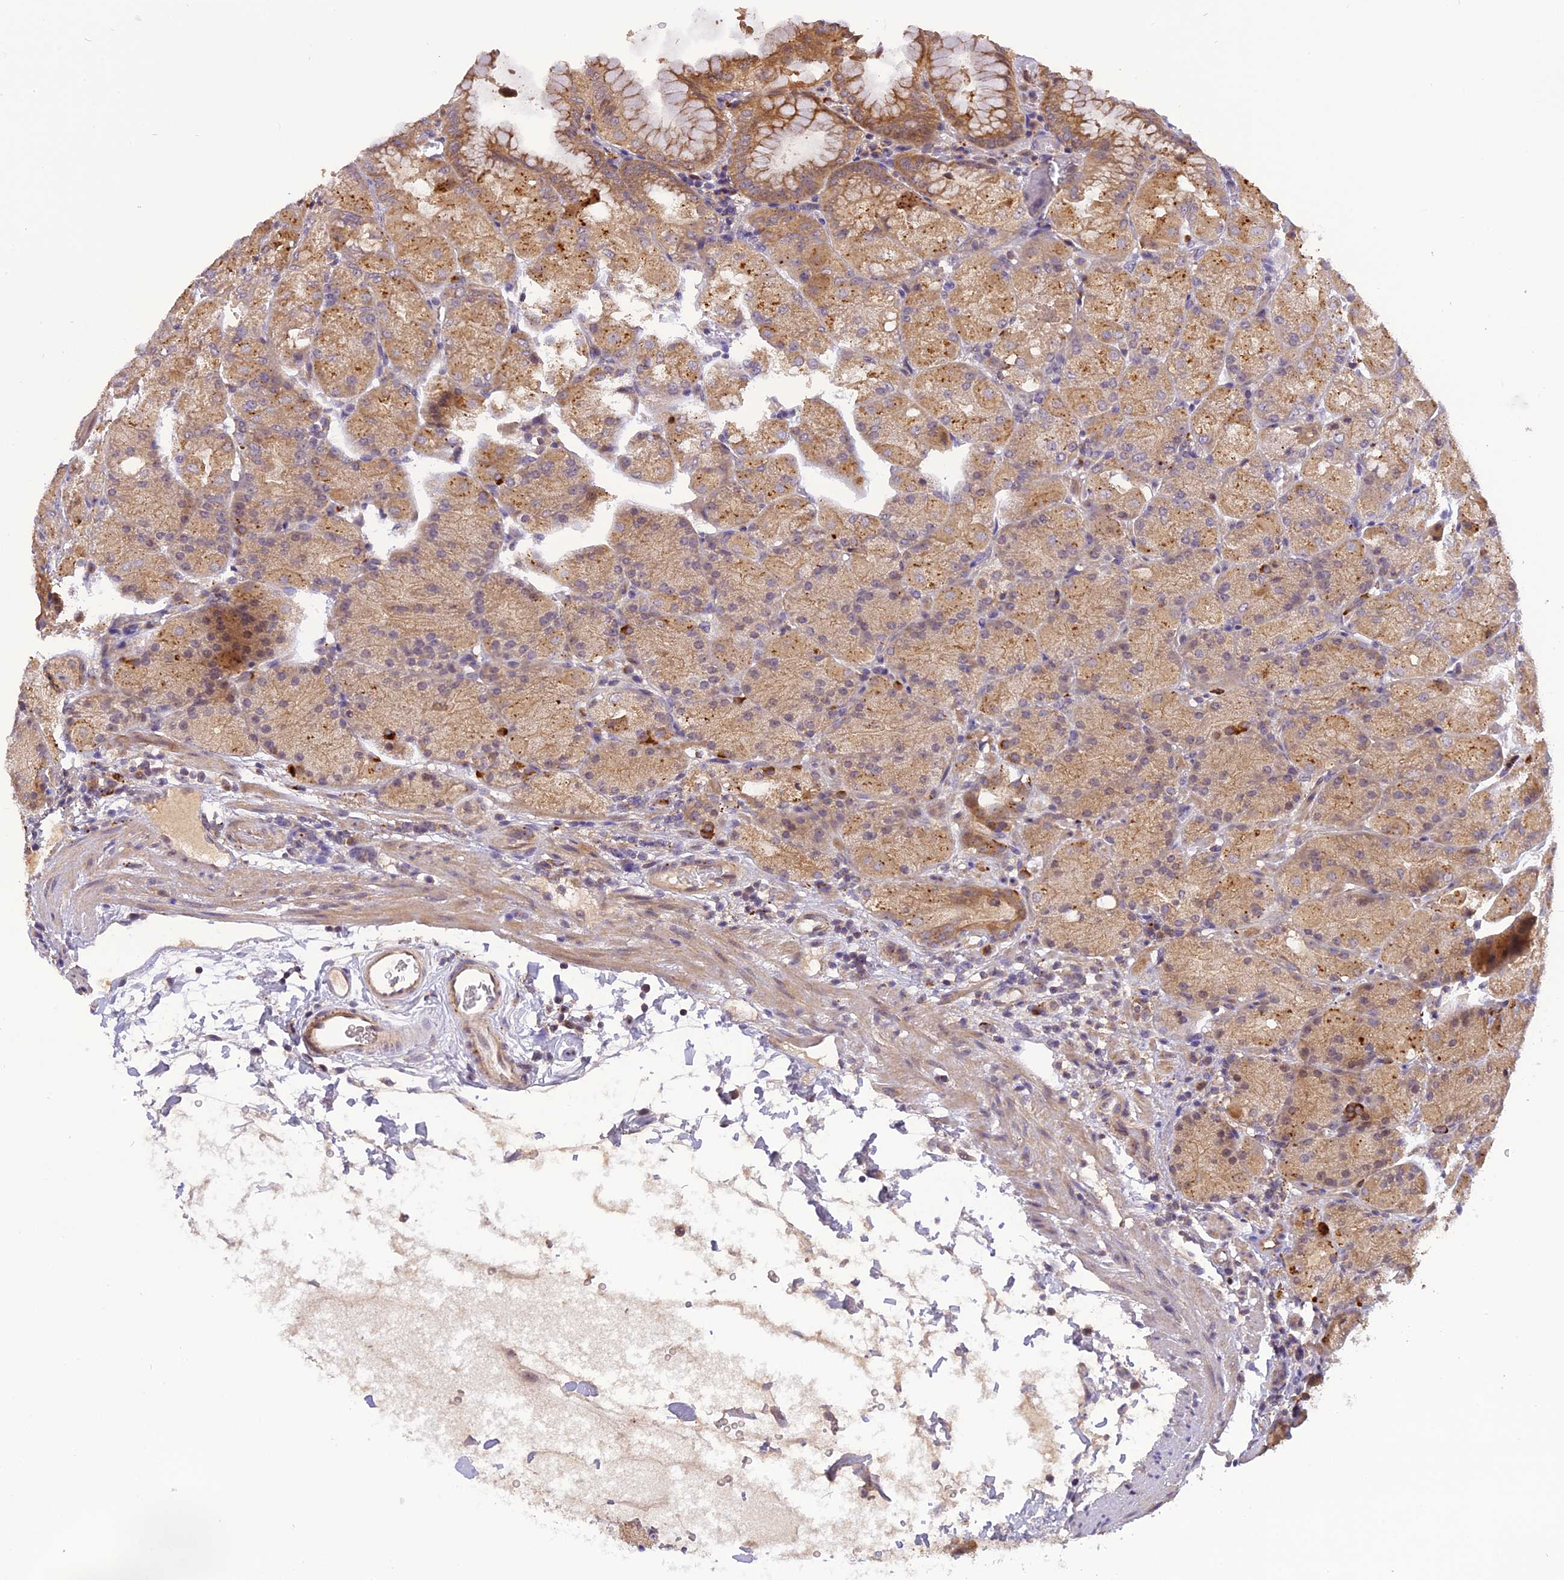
{"staining": {"intensity": "moderate", "quantity": ">75%", "location": "cytoplasmic/membranous"}, "tissue": "stomach", "cell_type": "Glandular cells", "image_type": "normal", "snomed": [{"axis": "morphology", "description": "Normal tissue, NOS"}, {"axis": "topography", "description": "Stomach, upper"}, {"axis": "topography", "description": "Stomach, lower"}], "caption": "DAB immunohistochemical staining of benign human stomach demonstrates moderate cytoplasmic/membranous protein expression in about >75% of glandular cells. The protein is shown in brown color, while the nuclei are stained blue.", "gene": "FNIP2", "patient": {"sex": "male", "age": 62}}